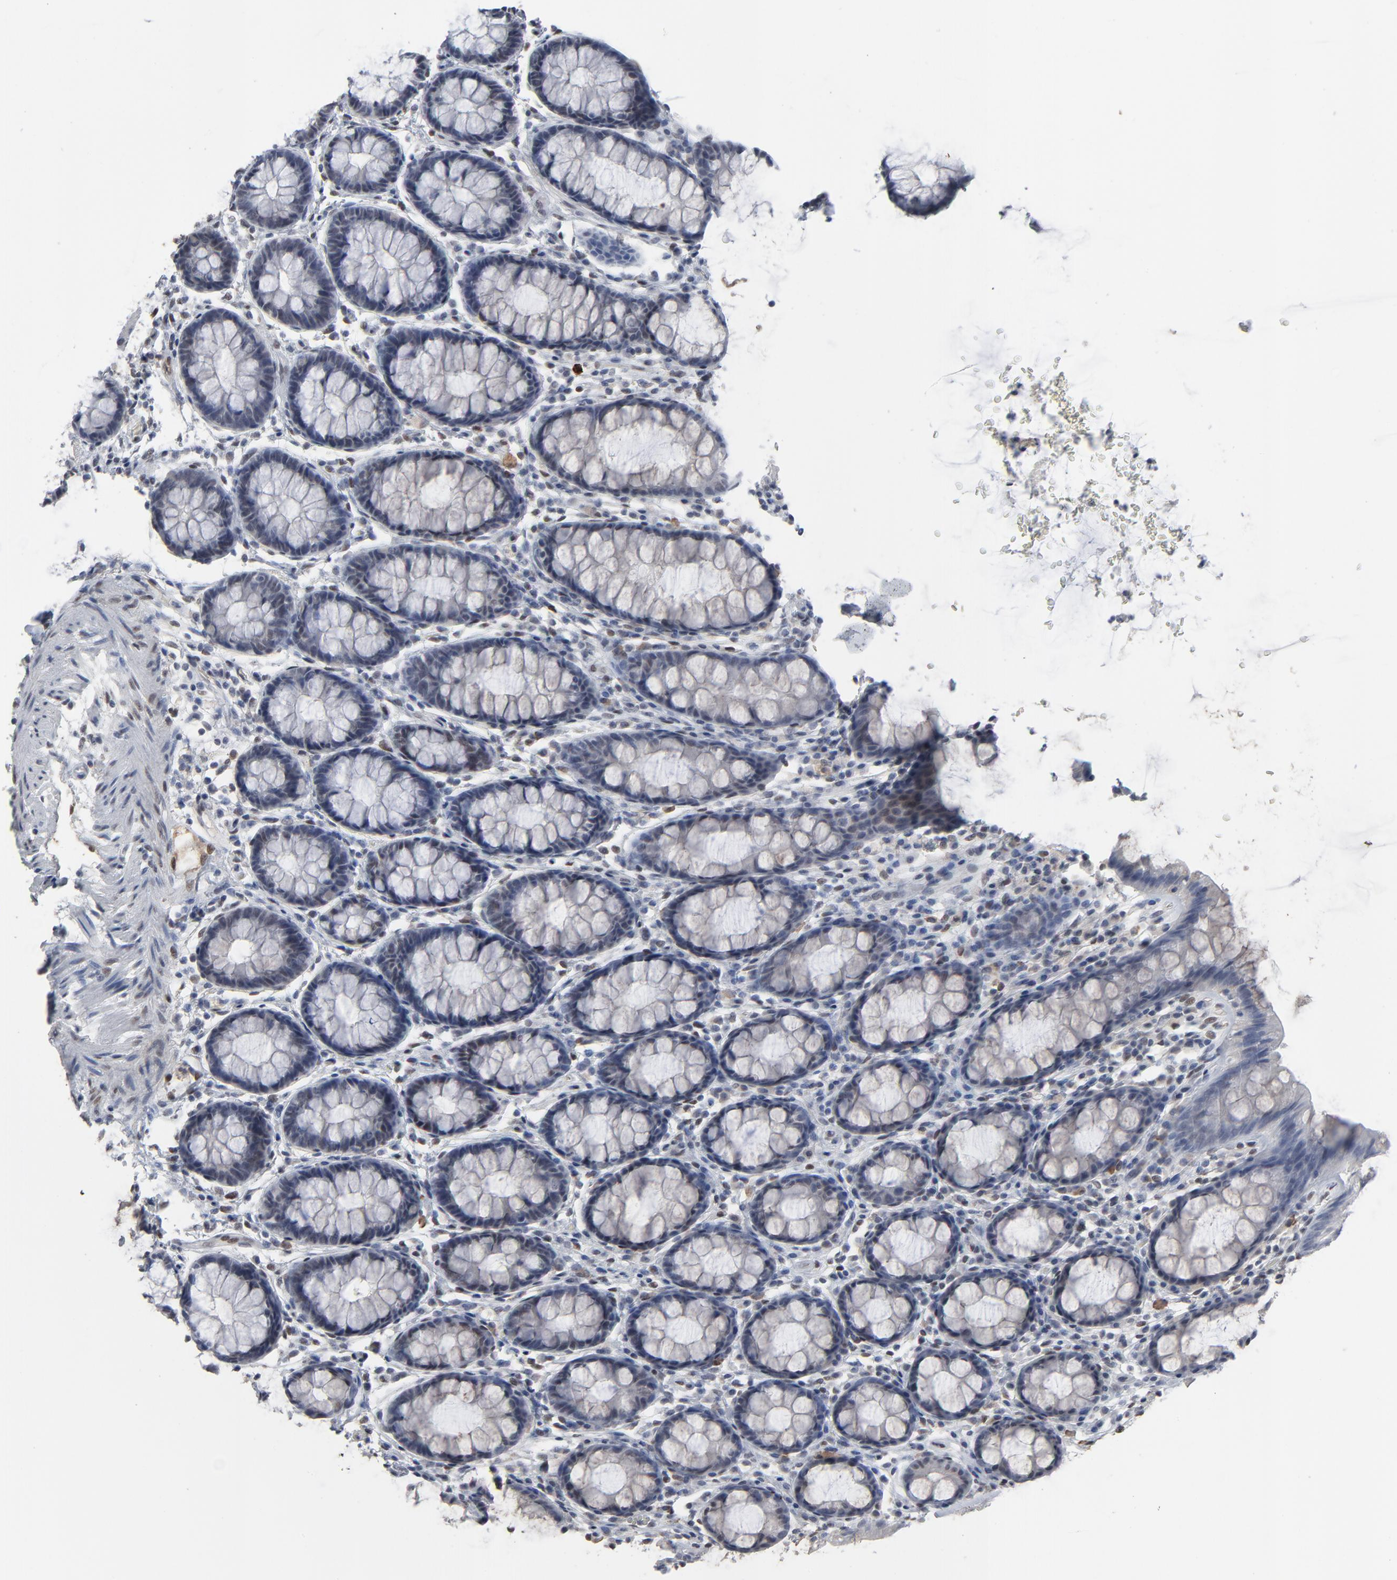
{"staining": {"intensity": "negative", "quantity": "none", "location": "none"}, "tissue": "rectum", "cell_type": "Glandular cells", "image_type": "normal", "snomed": [{"axis": "morphology", "description": "Normal tissue, NOS"}, {"axis": "topography", "description": "Rectum"}], "caption": "Immunohistochemistry (IHC) image of unremarkable rectum: human rectum stained with DAB (3,3'-diaminobenzidine) shows no significant protein positivity in glandular cells.", "gene": "ATF7", "patient": {"sex": "male", "age": 92}}